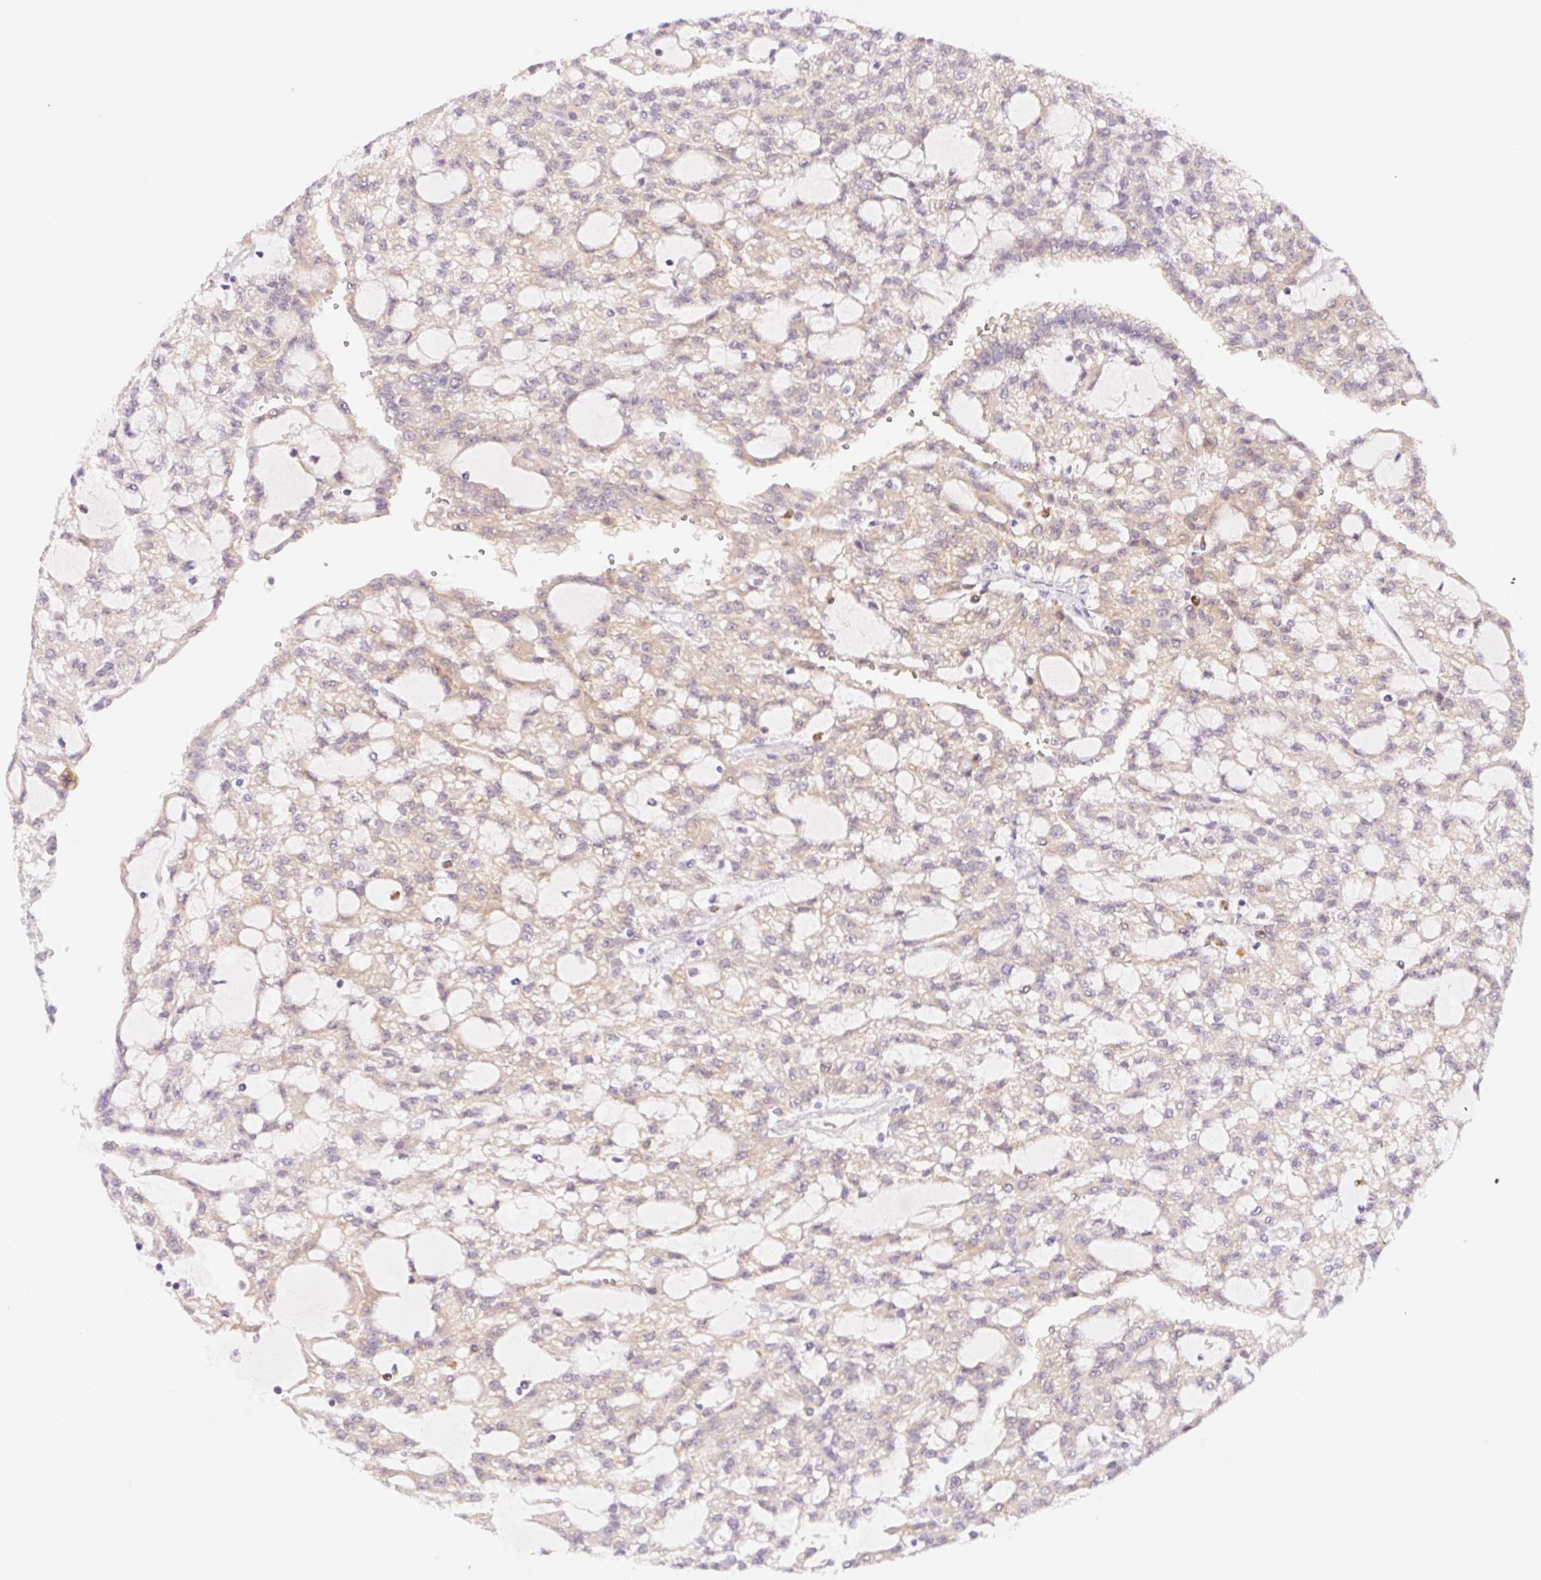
{"staining": {"intensity": "weak", "quantity": ">75%", "location": "cytoplasmic/membranous"}, "tissue": "renal cancer", "cell_type": "Tumor cells", "image_type": "cancer", "snomed": [{"axis": "morphology", "description": "Adenocarcinoma, NOS"}, {"axis": "topography", "description": "Kidney"}], "caption": "A high-resolution histopathology image shows immunohistochemistry (IHC) staining of adenocarcinoma (renal), which shows weak cytoplasmic/membranous expression in approximately >75% of tumor cells. (DAB IHC with brightfield microscopy, high magnification).", "gene": "DYNC2LI1", "patient": {"sex": "male", "age": 63}}